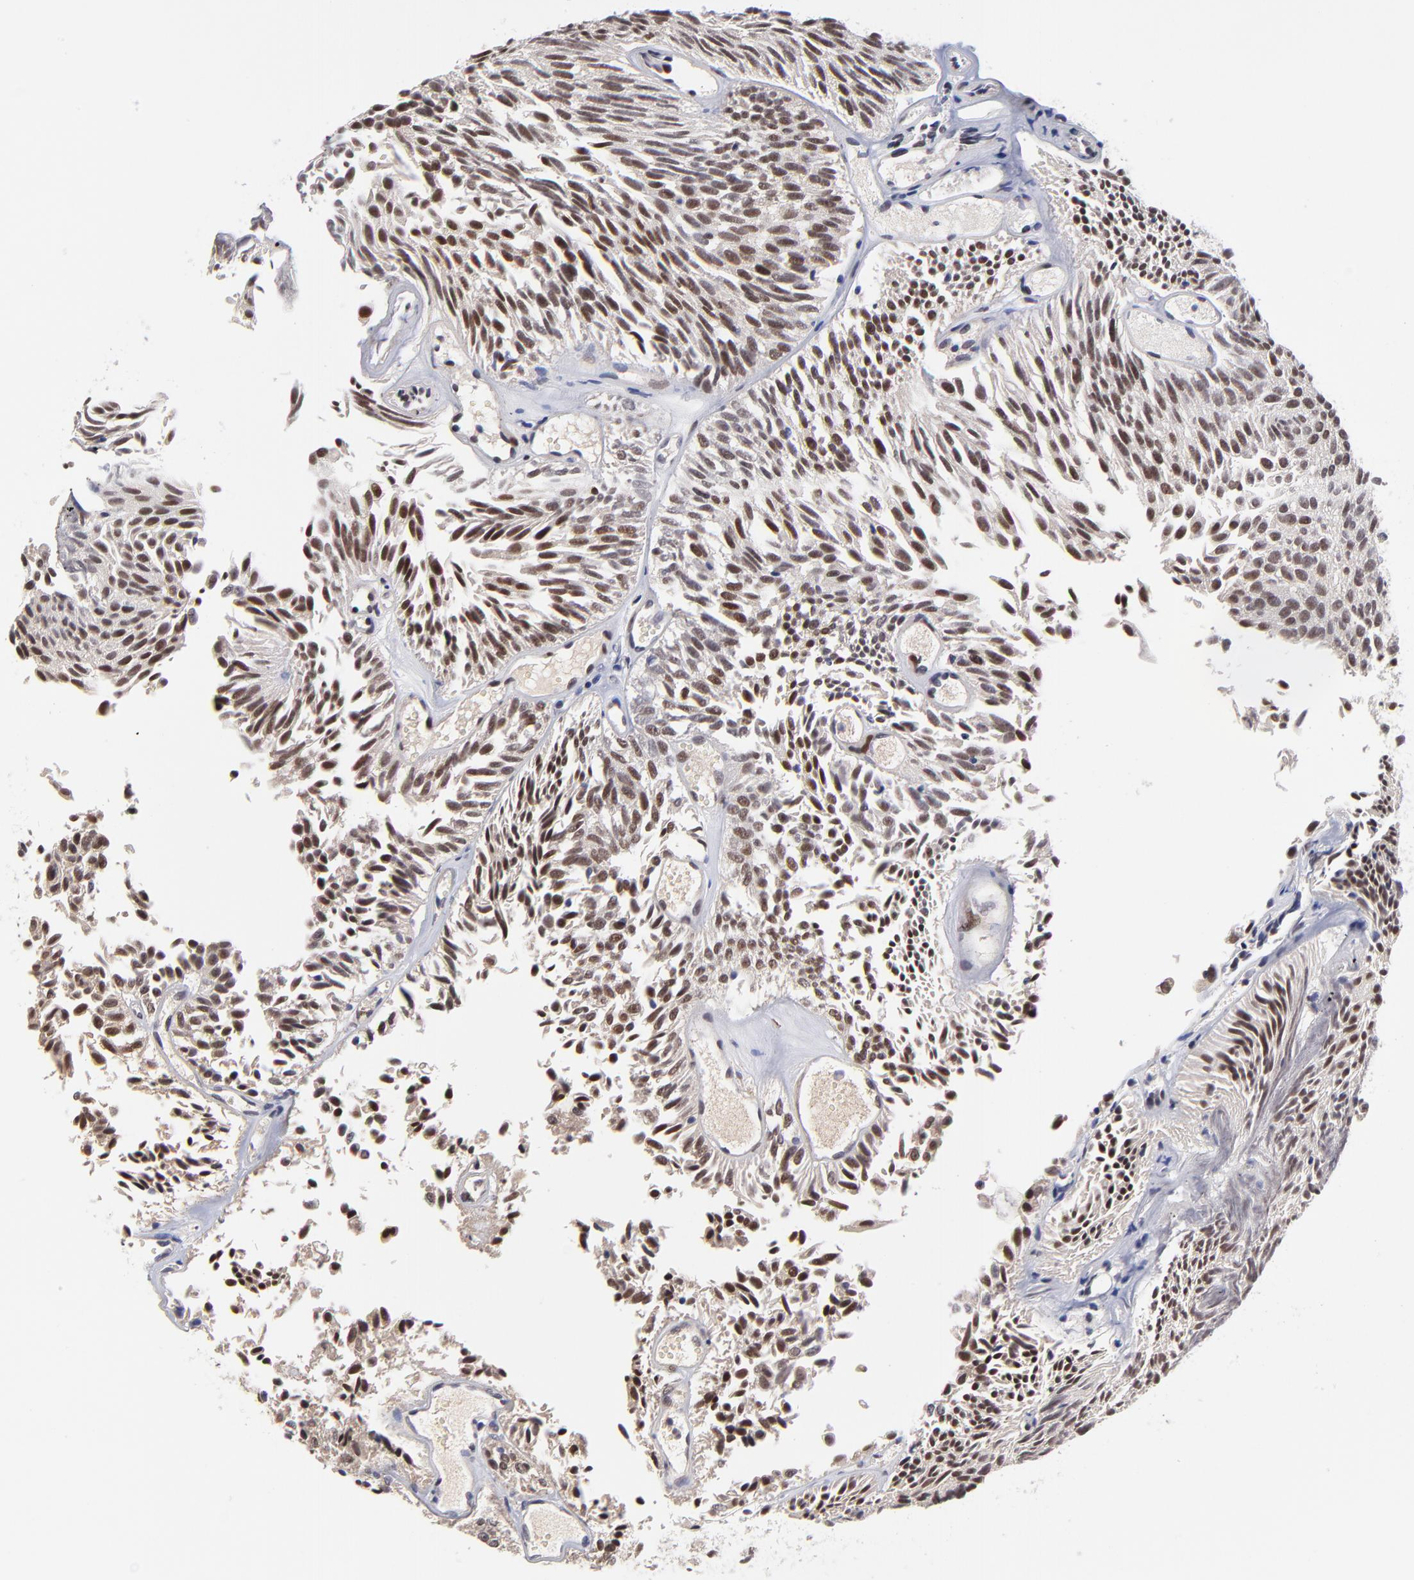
{"staining": {"intensity": "moderate", "quantity": ">75%", "location": "cytoplasmic/membranous,nuclear"}, "tissue": "urothelial cancer", "cell_type": "Tumor cells", "image_type": "cancer", "snomed": [{"axis": "morphology", "description": "Urothelial carcinoma, Low grade"}, {"axis": "topography", "description": "Urinary bladder"}], "caption": "Urothelial cancer tissue displays moderate cytoplasmic/membranous and nuclear positivity in approximately >75% of tumor cells", "gene": "UBE2E3", "patient": {"sex": "male", "age": 76}}